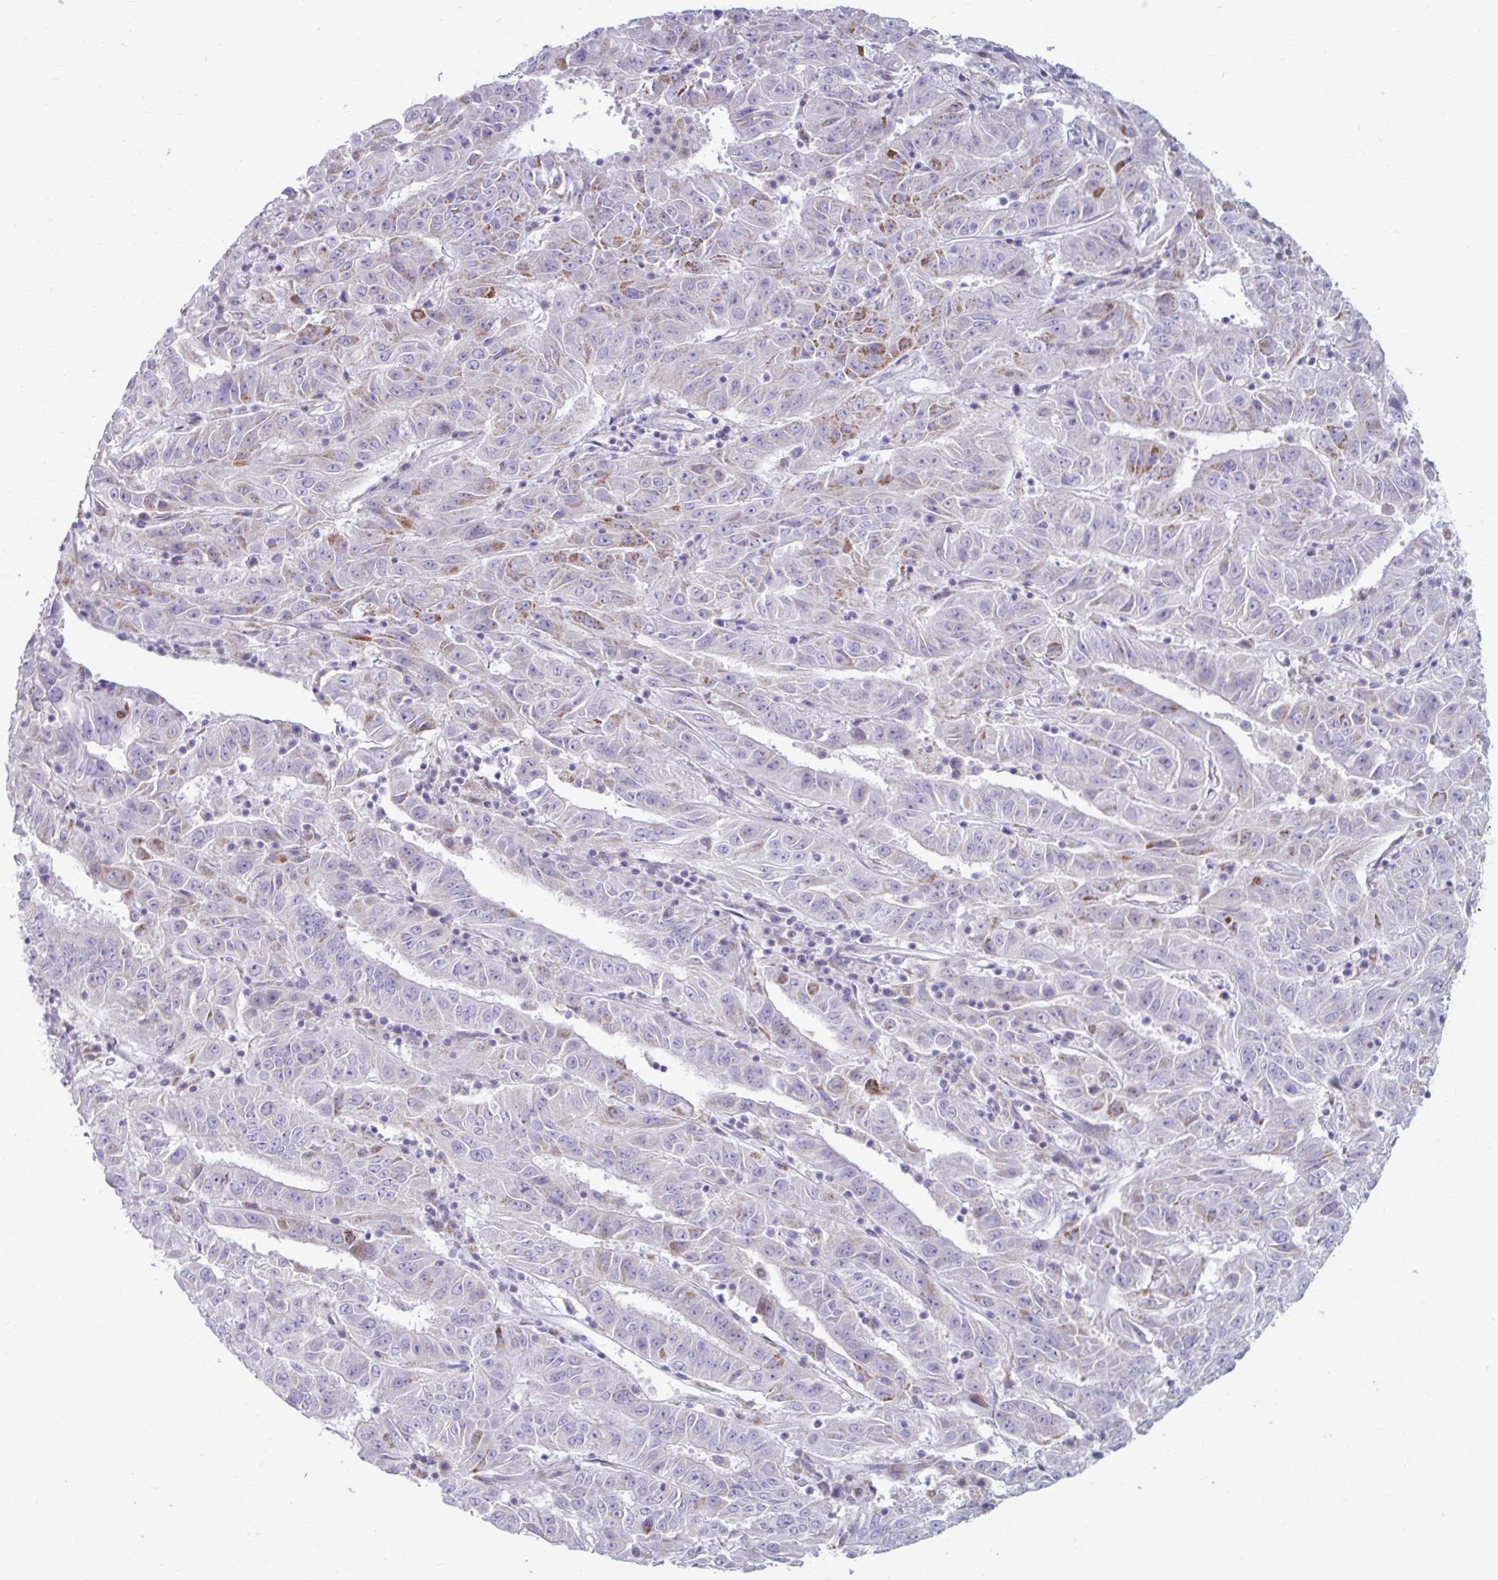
{"staining": {"intensity": "moderate", "quantity": "<25%", "location": "cytoplasmic/membranous"}, "tissue": "pancreatic cancer", "cell_type": "Tumor cells", "image_type": "cancer", "snomed": [{"axis": "morphology", "description": "Adenocarcinoma, NOS"}, {"axis": "topography", "description": "Pancreas"}], "caption": "Tumor cells show low levels of moderate cytoplasmic/membranous staining in about <25% of cells in human pancreatic cancer.", "gene": "MSMO1", "patient": {"sex": "male", "age": 63}}